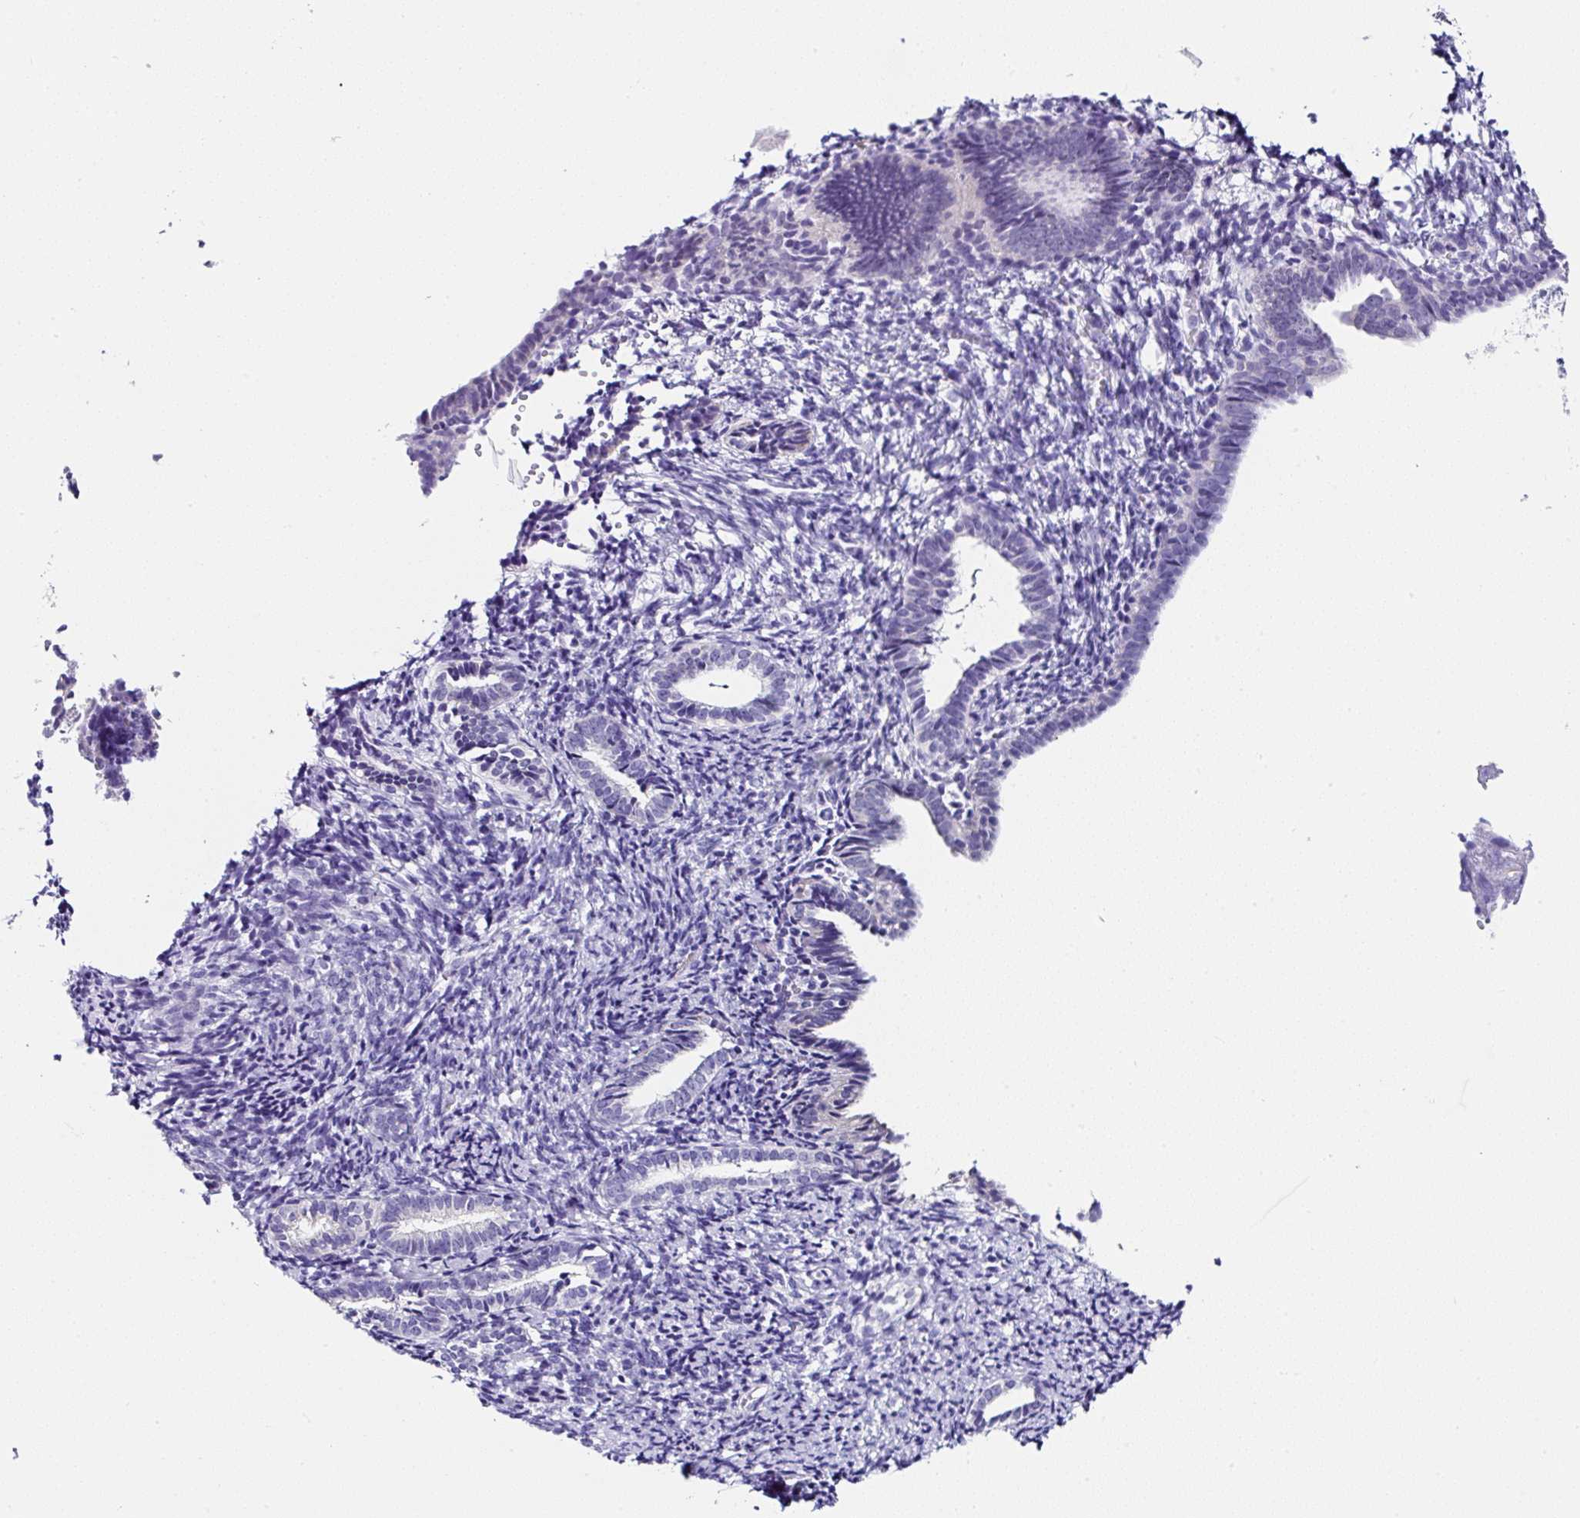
{"staining": {"intensity": "negative", "quantity": "none", "location": "none"}, "tissue": "endometrial cancer", "cell_type": "Tumor cells", "image_type": "cancer", "snomed": [{"axis": "morphology", "description": "Adenocarcinoma, NOS"}, {"axis": "topography", "description": "Endometrium"}], "caption": "This is a image of immunohistochemistry staining of adenocarcinoma (endometrial), which shows no positivity in tumor cells. (DAB (3,3'-diaminobenzidine) immunohistochemistry (IHC) with hematoxylin counter stain).", "gene": "TMPRSS11E", "patient": {"sex": "female", "age": 56}}